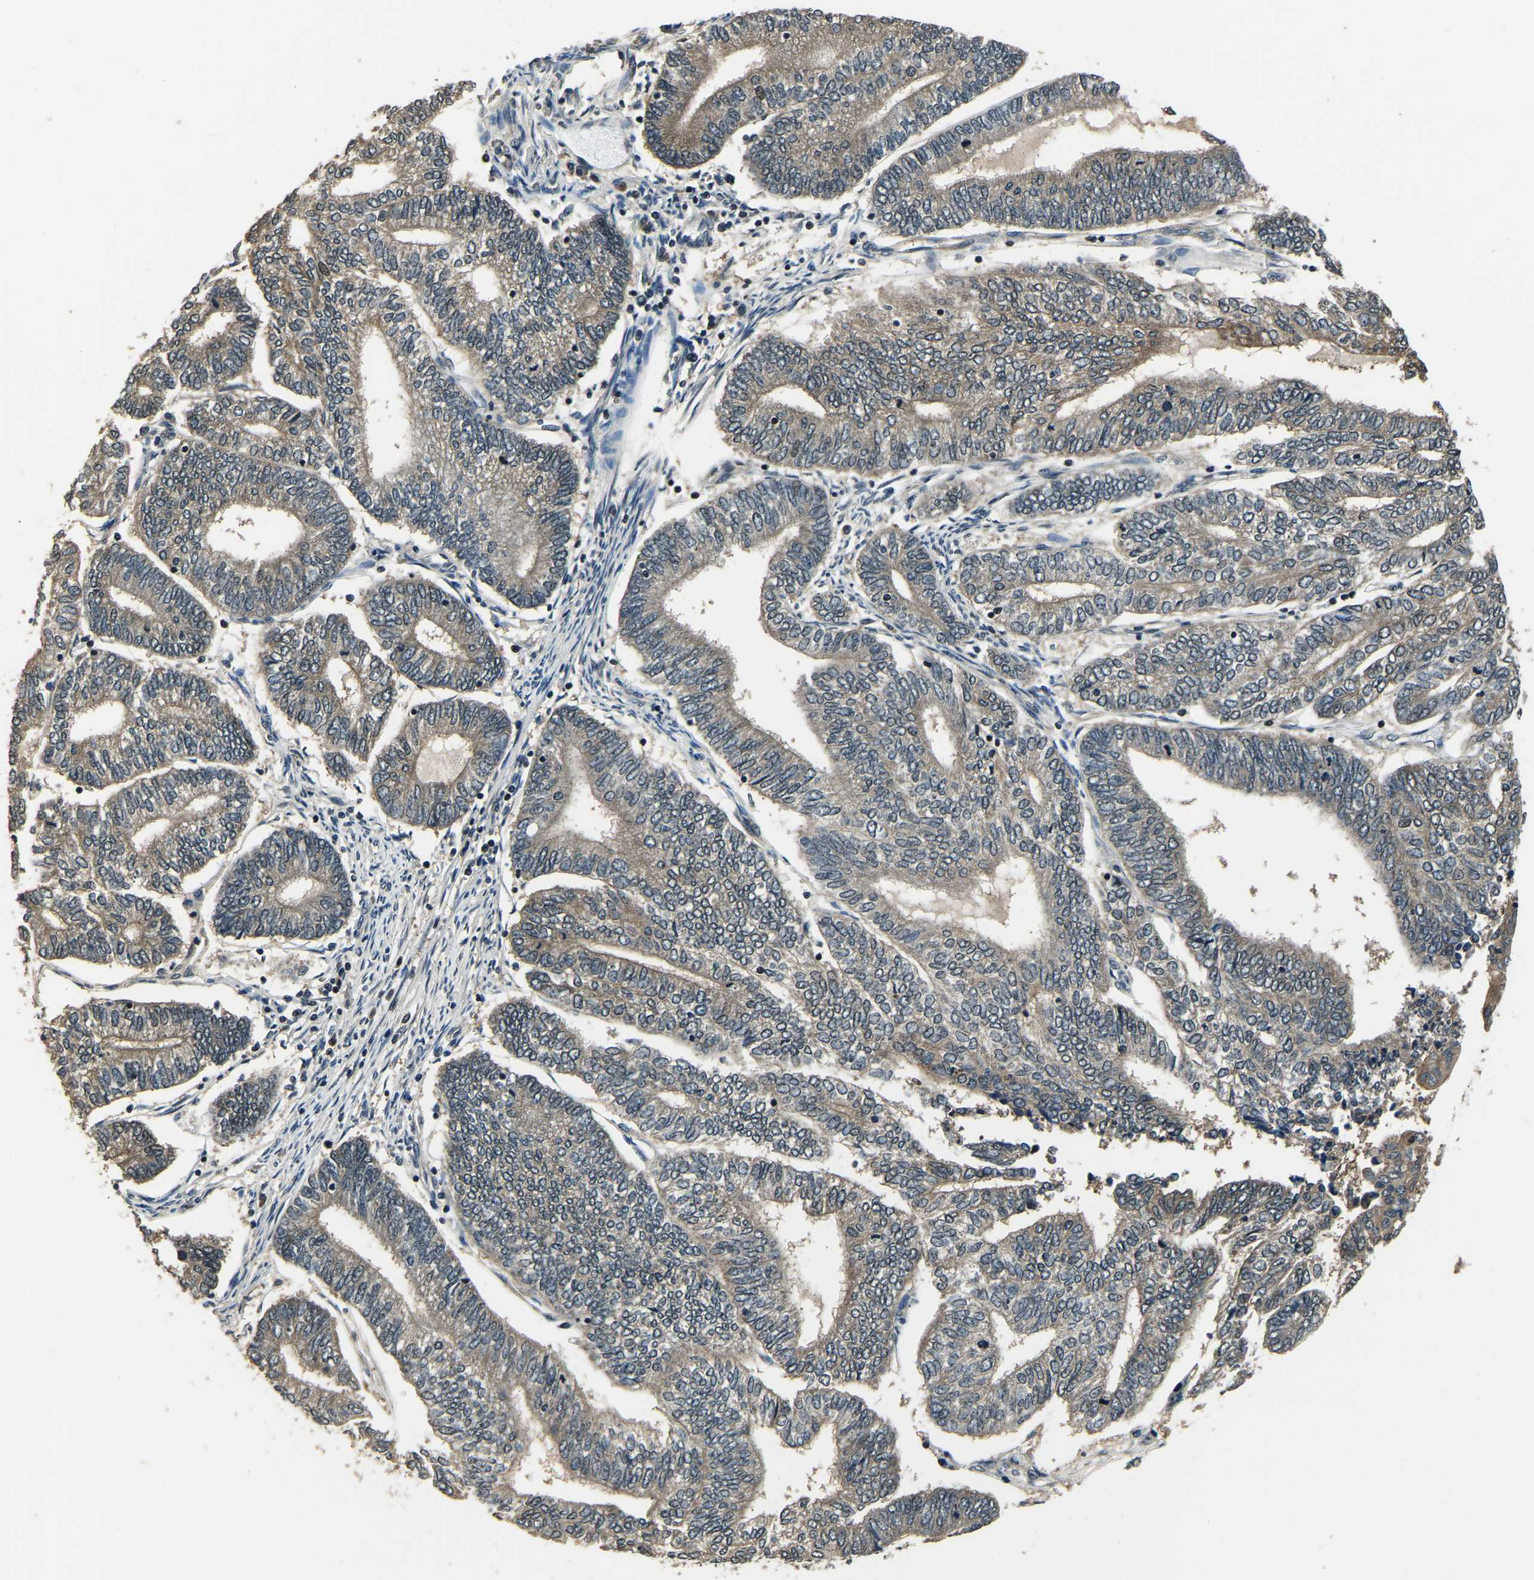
{"staining": {"intensity": "weak", "quantity": ">75%", "location": "cytoplasmic/membranous"}, "tissue": "endometrial cancer", "cell_type": "Tumor cells", "image_type": "cancer", "snomed": [{"axis": "morphology", "description": "Adenocarcinoma, NOS"}, {"axis": "topography", "description": "Uterus"}, {"axis": "topography", "description": "Endometrium"}], "caption": "Adenocarcinoma (endometrial) stained with a brown dye displays weak cytoplasmic/membranous positive positivity in approximately >75% of tumor cells.", "gene": "ANKIB1", "patient": {"sex": "female", "age": 70}}